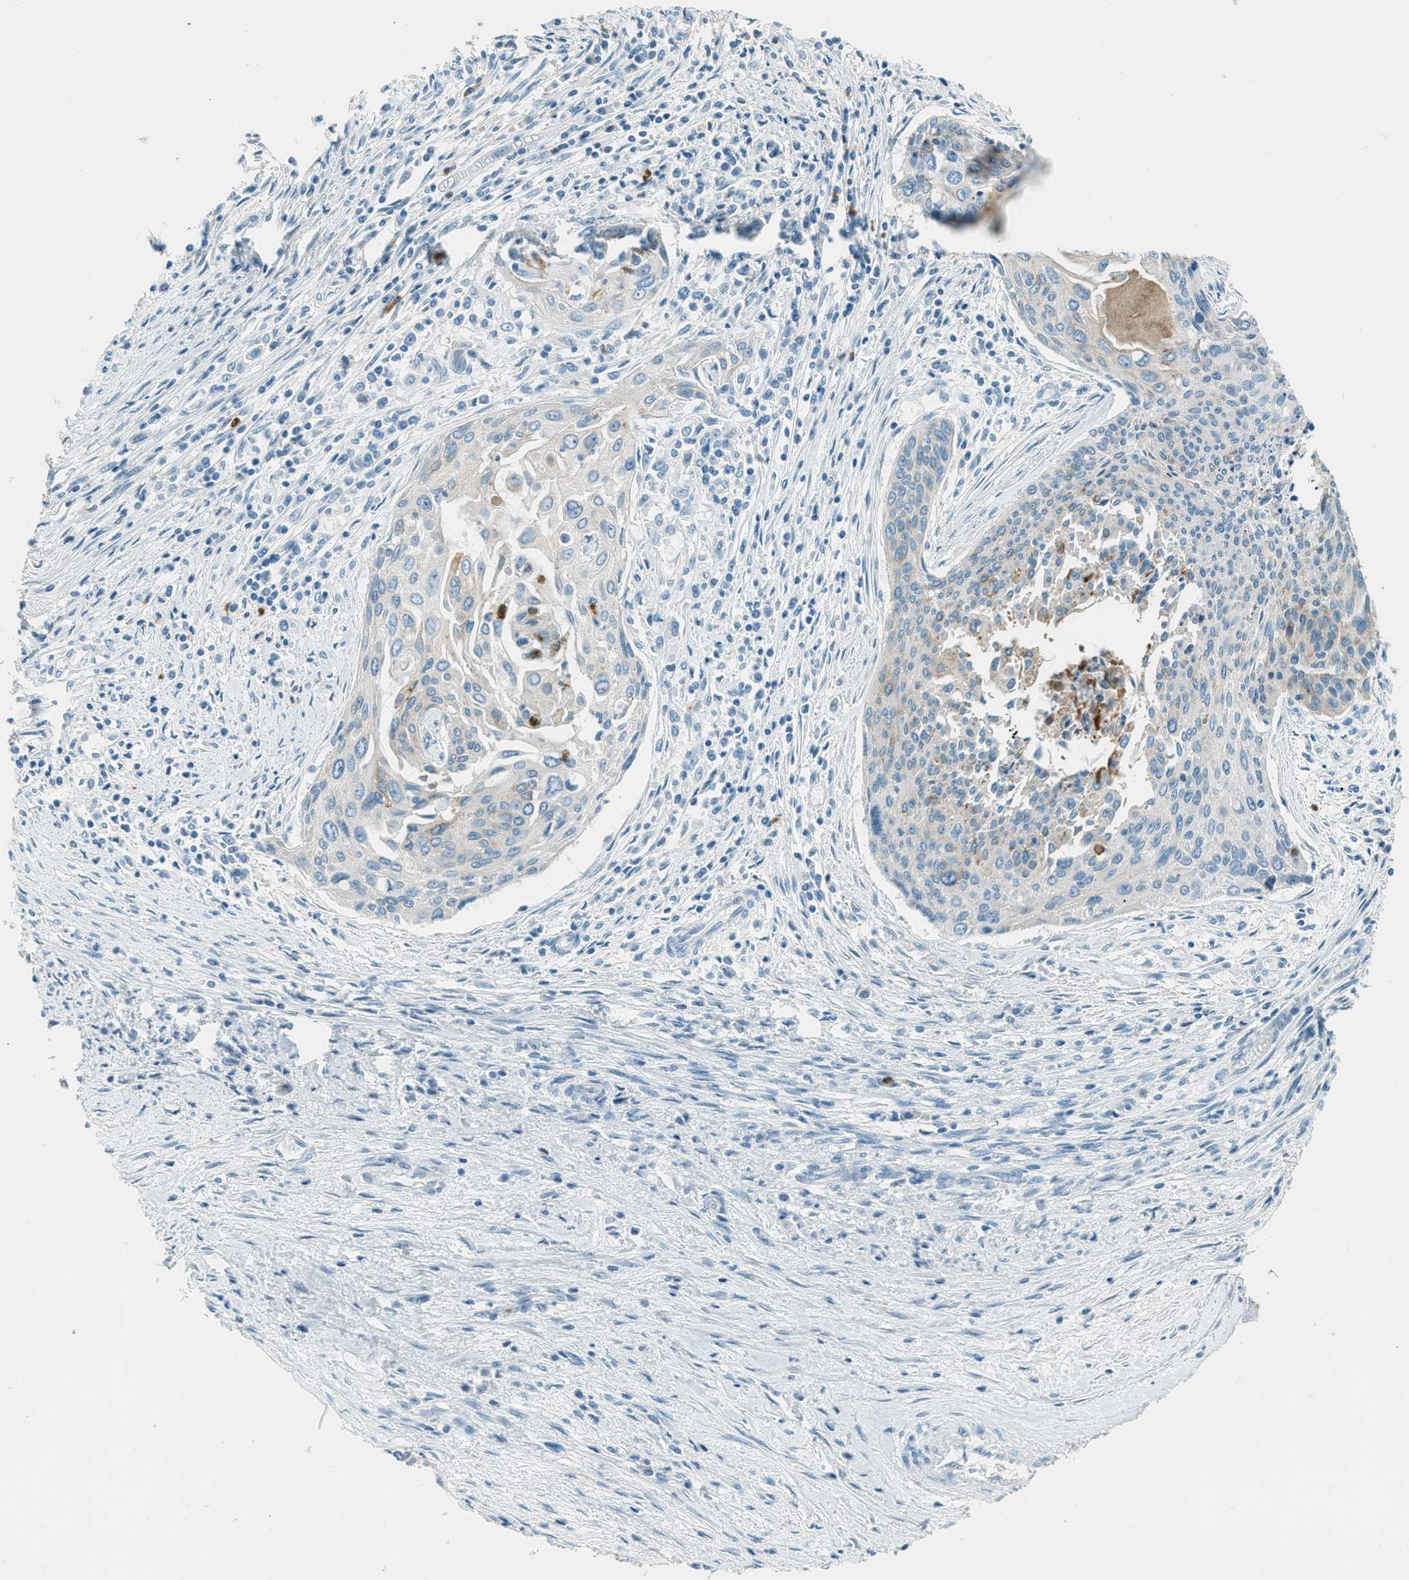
{"staining": {"intensity": "moderate", "quantity": "<25%", "location": "cytoplasmic/membranous"}, "tissue": "cervical cancer", "cell_type": "Tumor cells", "image_type": "cancer", "snomed": [{"axis": "morphology", "description": "Squamous cell carcinoma, NOS"}, {"axis": "topography", "description": "Cervix"}], "caption": "Immunohistochemistry staining of cervical cancer (squamous cell carcinoma), which shows low levels of moderate cytoplasmic/membranous expression in approximately <25% of tumor cells indicating moderate cytoplasmic/membranous protein positivity. The staining was performed using DAB (3,3'-diaminobenzidine) (brown) for protein detection and nuclei were counterstained in hematoxylin (blue).", "gene": "MSLN", "patient": {"sex": "female", "age": 55}}